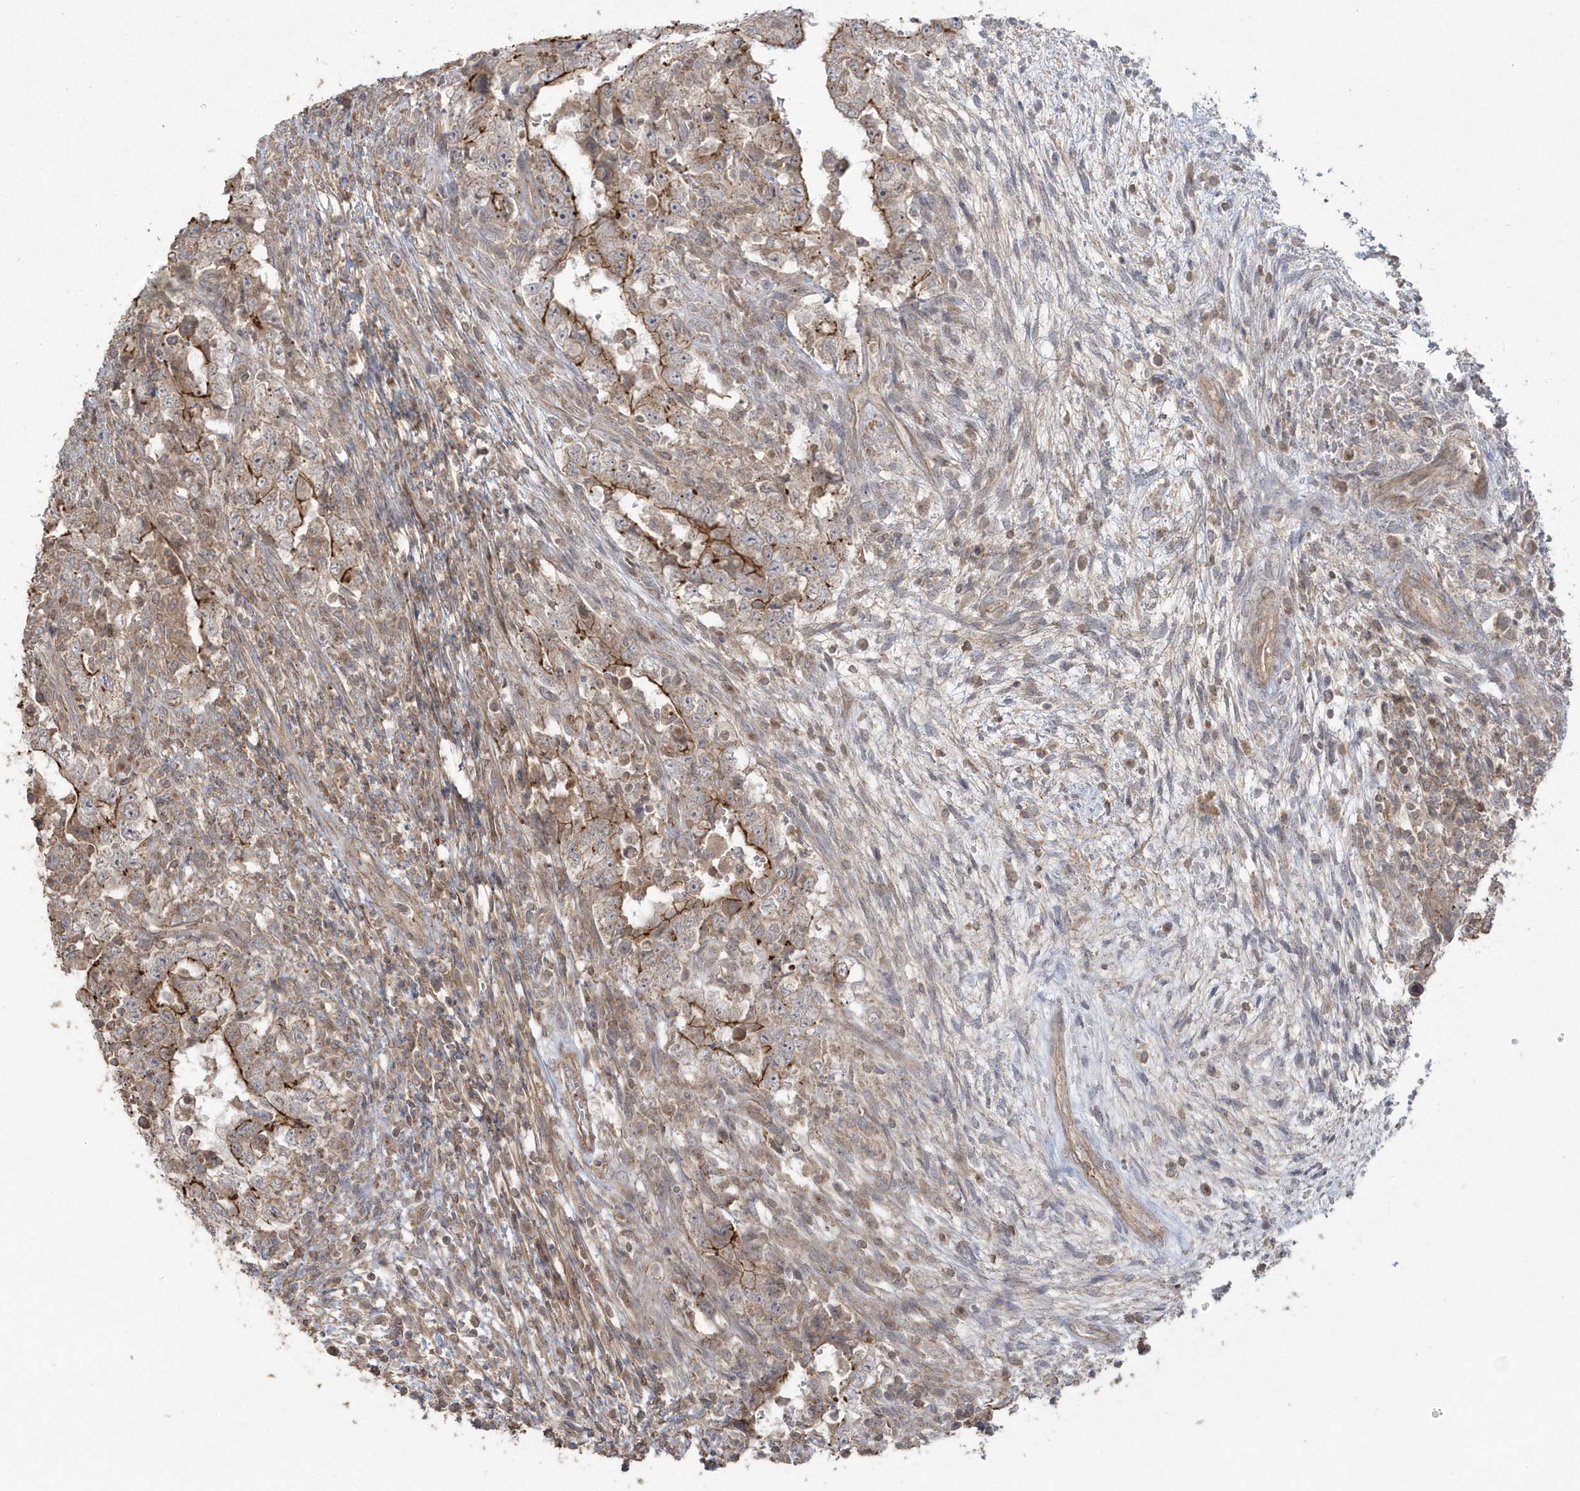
{"staining": {"intensity": "moderate", "quantity": "<25%", "location": "cytoplasmic/membranous"}, "tissue": "testis cancer", "cell_type": "Tumor cells", "image_type": "cancer", "snomed": [{"axis": "morphology", "description": "Carcinoma, Embryonal, NOS"}, {"axis": "topography", "description": "Testis"}], "caption": "Protein staining demonstrates moderate cytoplasmic/membranous expression in about <25% of tumor cells in testis embryonal carcinoma.", "gene": "ARMC8", "patient": {"sex": "male", "age": 26}}